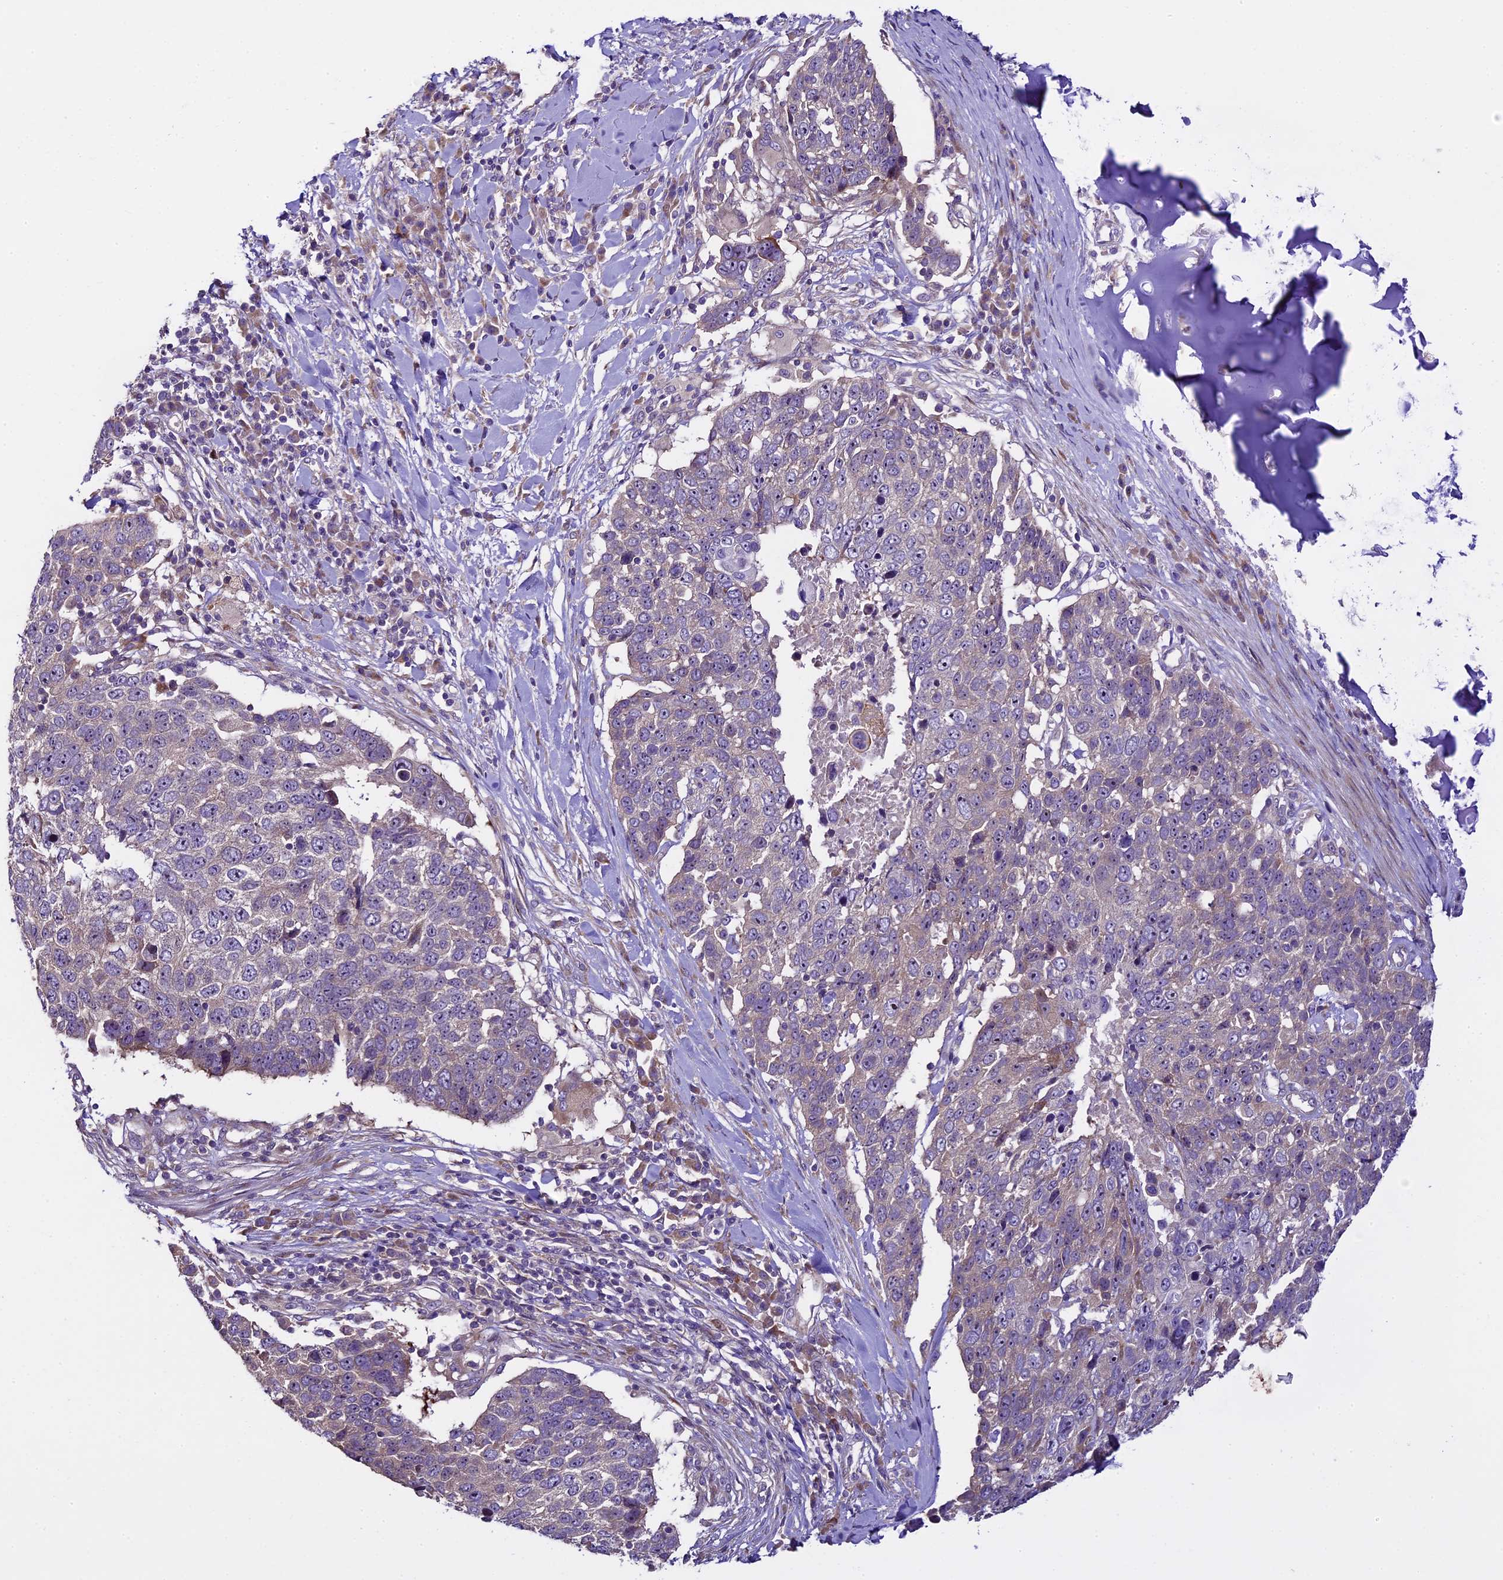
{"staining": {"intensity": "negative", "quantity": "none", "location": "none"}, "tissue": "lung cancer", "cell_type": "Tumor cells", "image_type": "cancer", "snomed": [{"axis": "morphology", "description": "Squamous cell carcinoma, NOS"}, {"axis": "topography", "description": "Lung"}], "caption": "There is no significant staining in tumor cells of lung cancer.", "gene": "SPIRE1", "patient": {"sex": "male", "age": 66}}